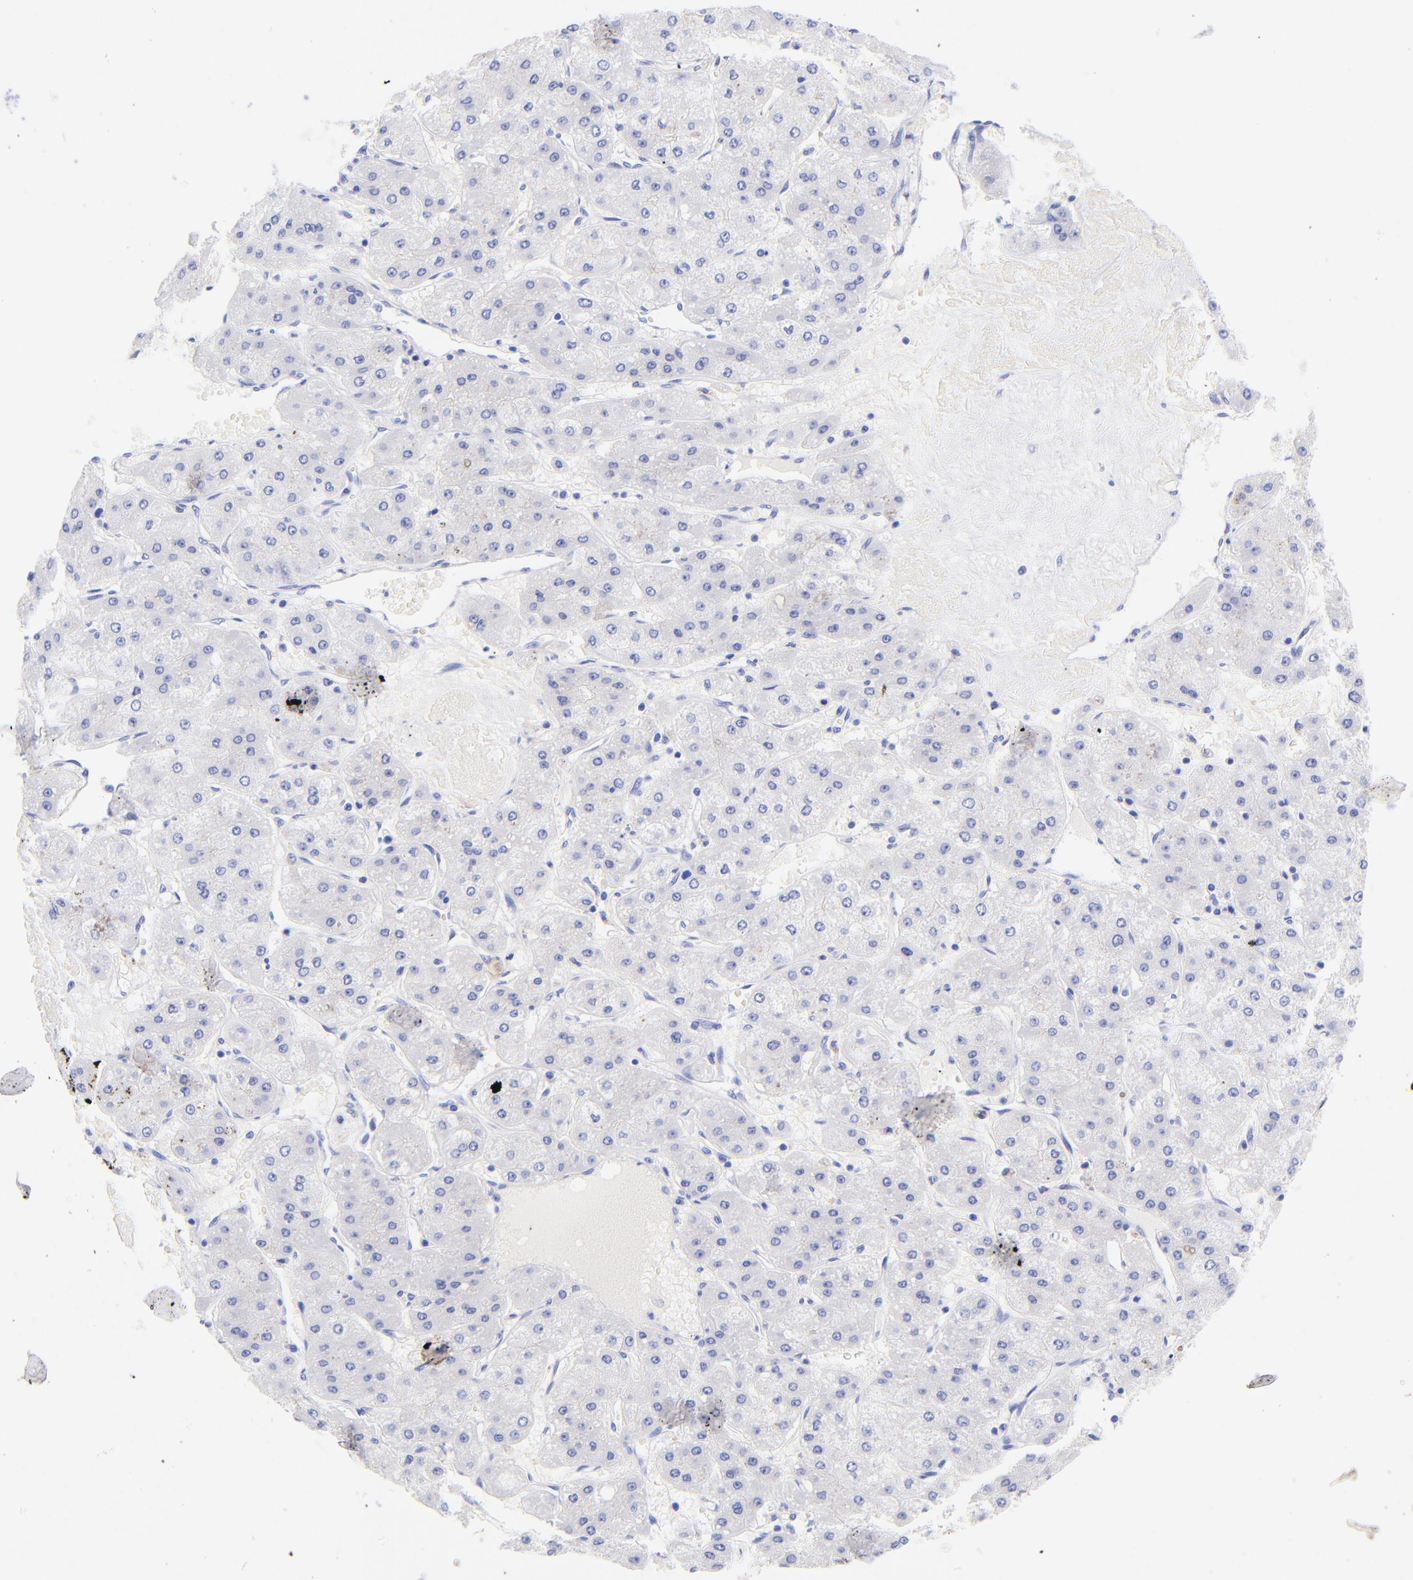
{"staining": {"intensity": "negative", "quantity": "none", "location": "none"}, "tissue": "liver cancer", "cell_type": "Tumor cells", "image_type": "cancer", "snomed": [{"axis": "morphology", "description": "Carcinoma, Hepatocellular, NOS"}, {"axis": "topography", "description": "Liver"}], "caption": "A histopathology image of hepatocellular carcinoma (liver) stained for a protein shows no brown staining in tumor cells.", "gene": "KRT19", "patient": {"sex": "female", "age": 52}}